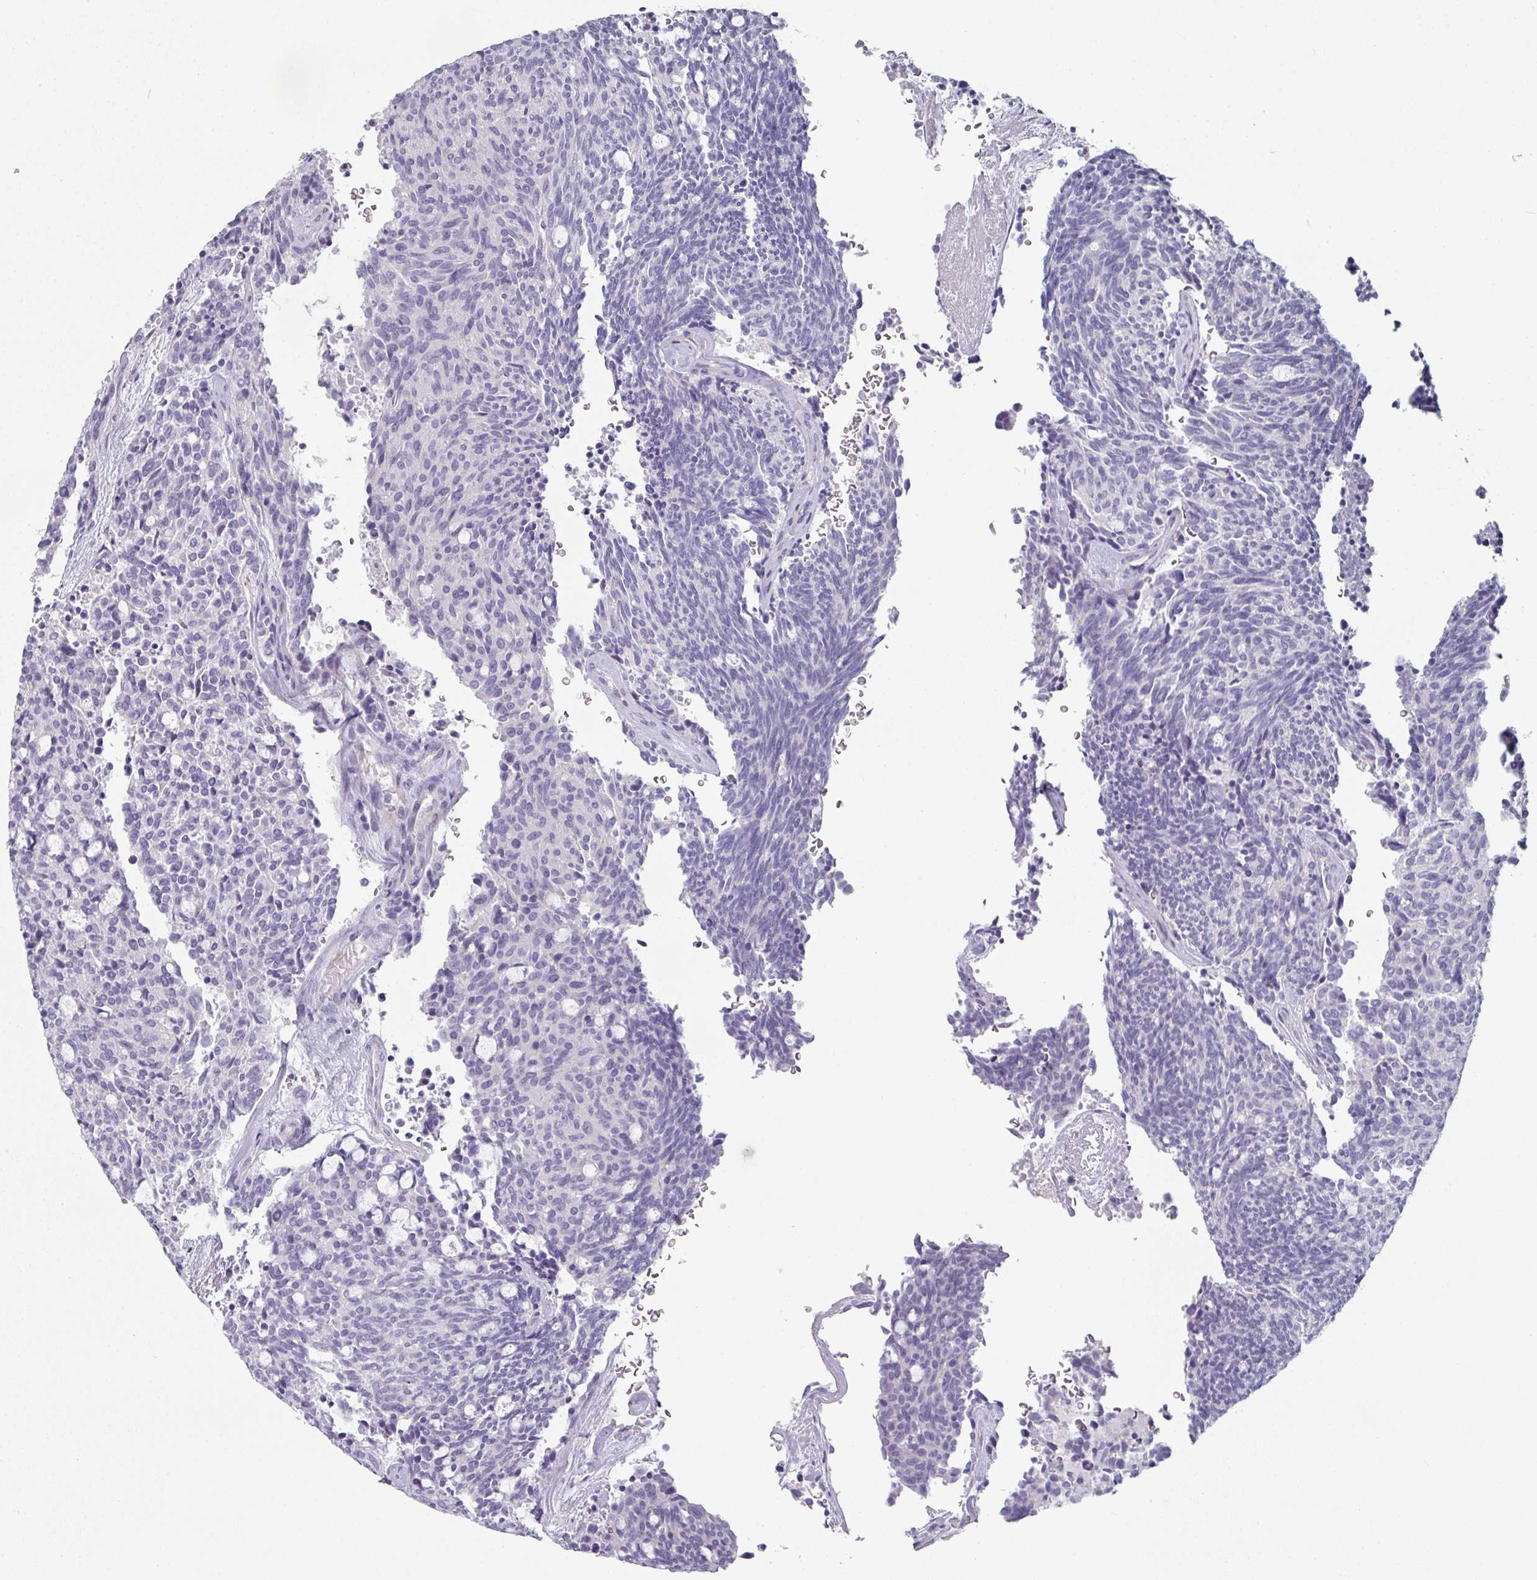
{"staining": {"intensity": "negative", "quantity": "none", "location": "none"}, "tissue": "carcinoid", "cell_type": "Tumor cells", "image_type": "cancer", "snomed": [{"axis": "morphology", "description": "Carcinoid, malignant, NOS"}, {"axis": "topography", "description": "Pancreas"}], "caption": "Immunohistochemical staining of human carcinoid exhibits no significant expression in tumor cells. (Stains: DAB immunohistochemistry with hematoxylin counter stain, Microscopy: brightfield microscopy at high magnification).", "gene": "SLC17A7", "patient": {"sex": "female", "age": 54}}